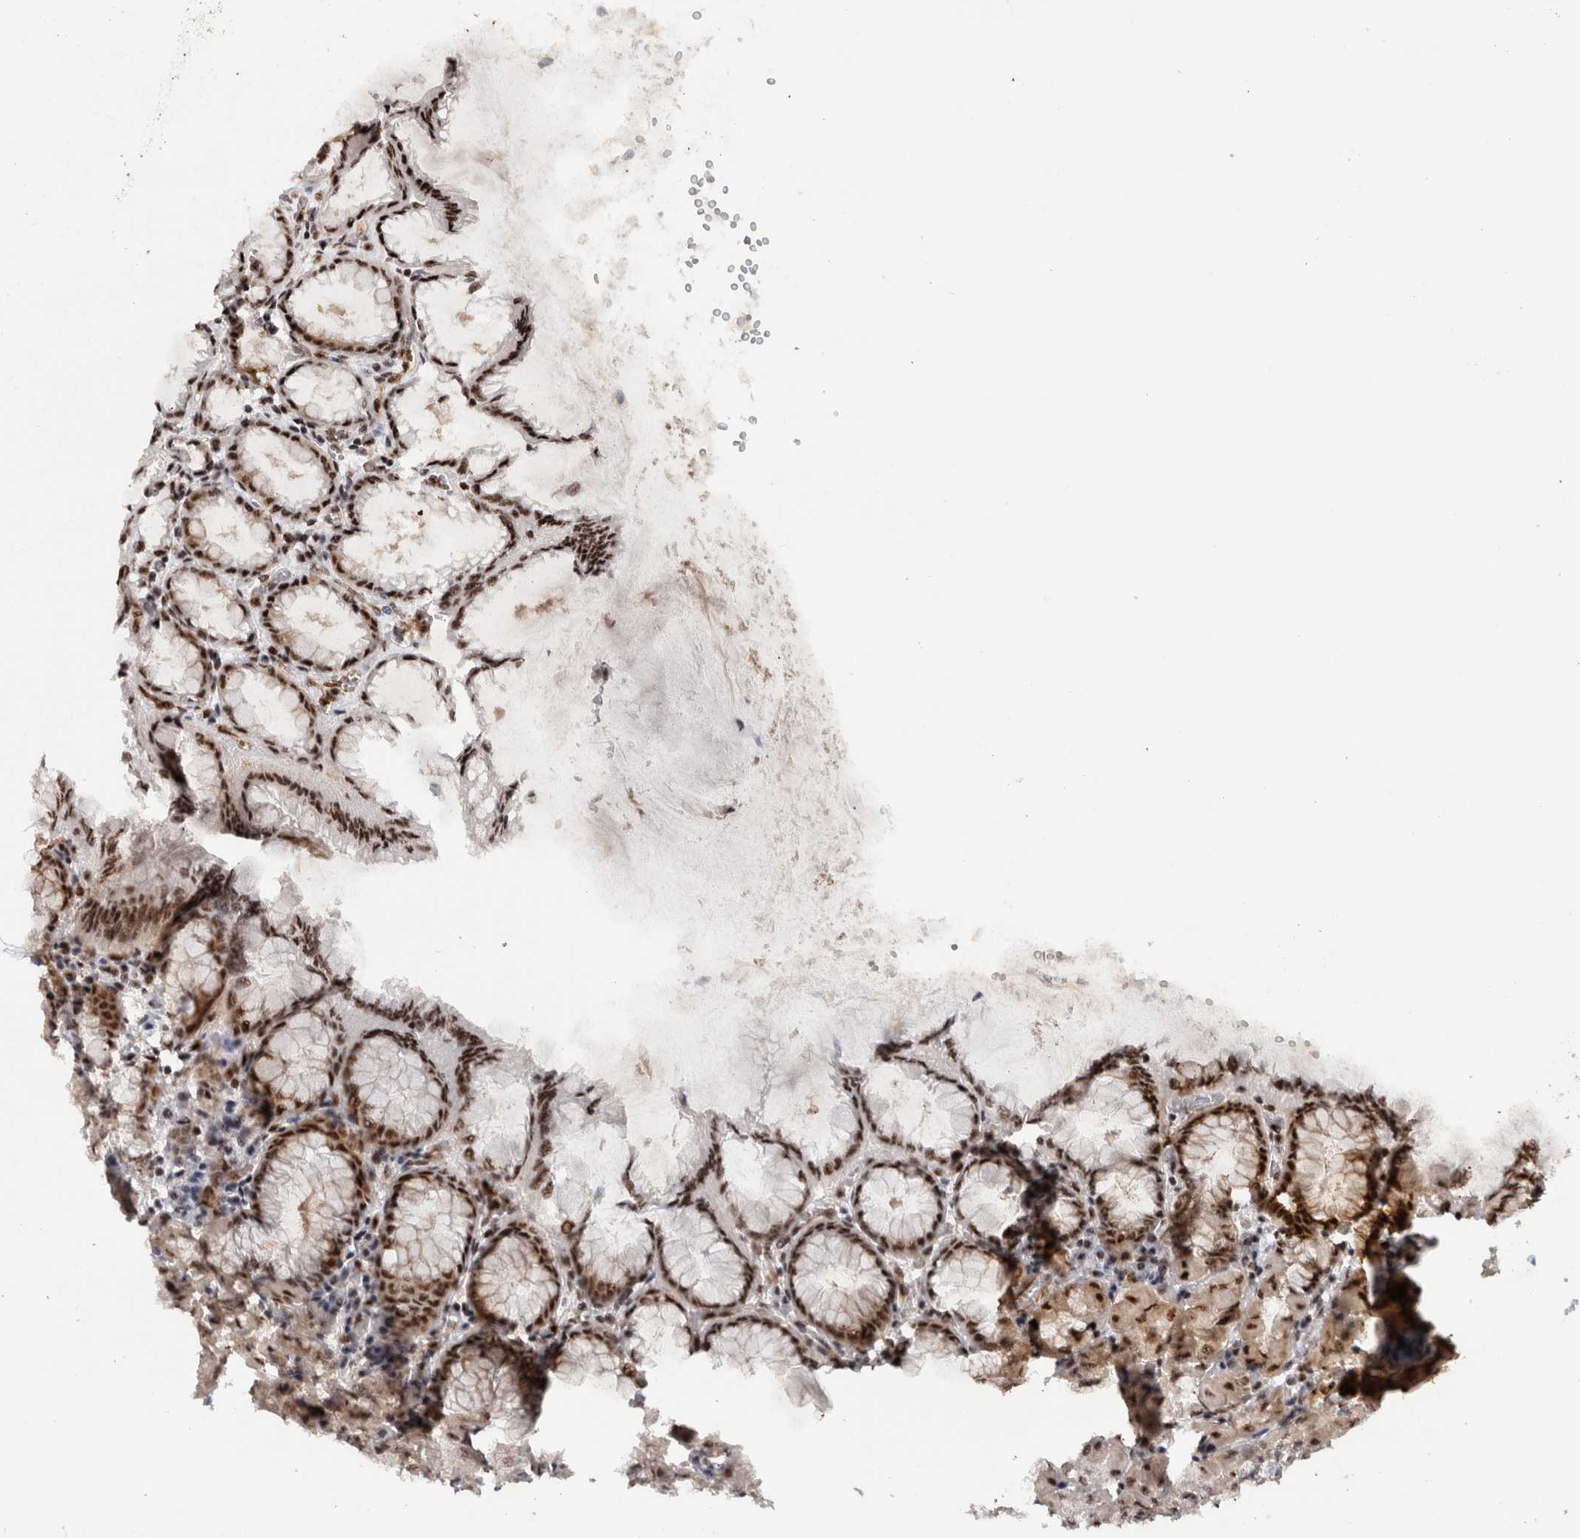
{"staining": {"intensity": "strong", "quantity": ">75%", "location": "cytoplasmic/membranous,nuclear"}, "tissue": "stomach", "cell_type": "Glandular cells", "image_type": "normal", "snomed": [{"axis": "morphology", "description": "Normal tissue, NOS"}, {"axis": "topography", "description": "Stomach, upper"}], "caption": "Immunohistochemical staining of benign human stomach shows >75% levels of strong cytoplasmic/membranous,nuclear protein staining in approximately >75% of glandular cells.", "gene": "MKNK1", "patient": {"sex": "female", "age": 56}}